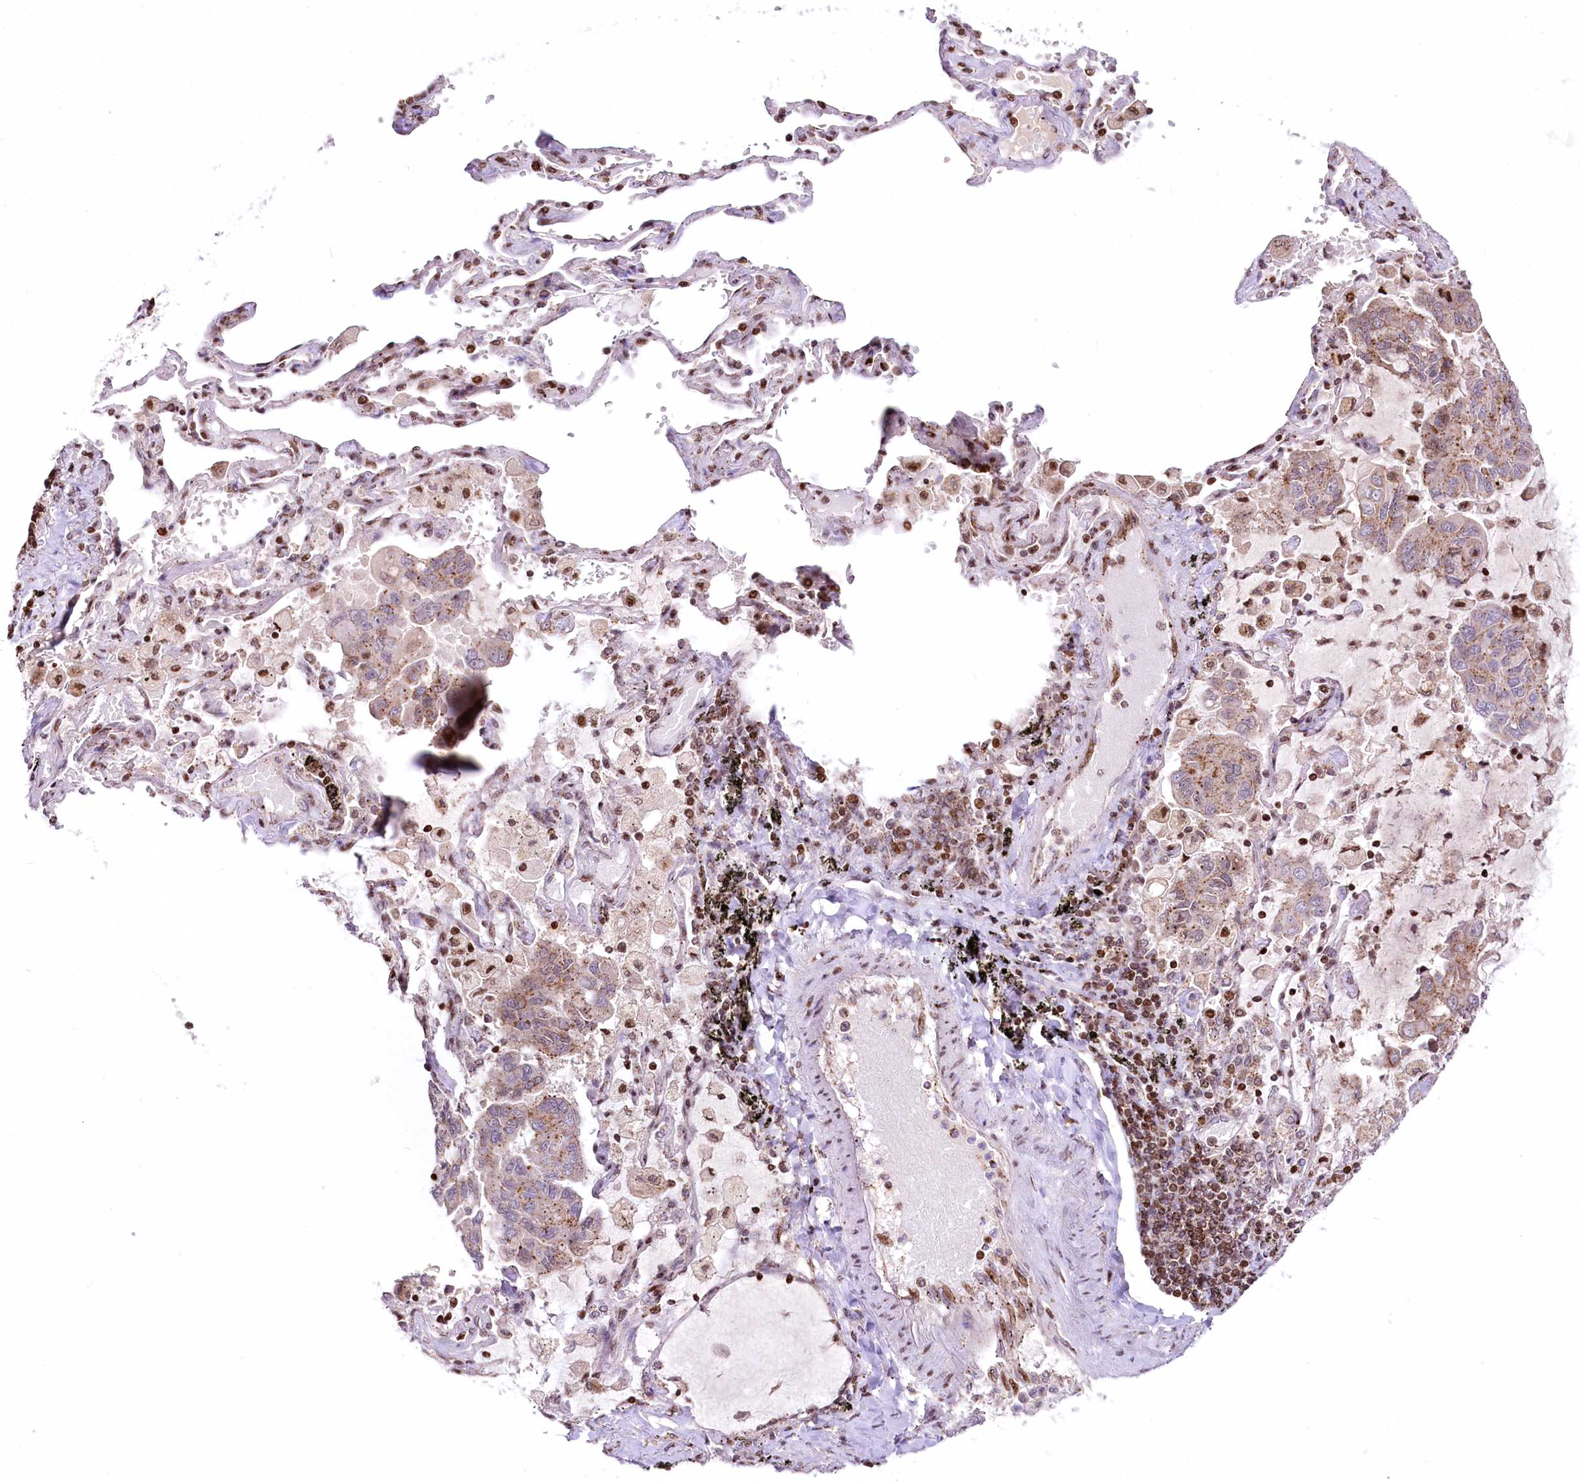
{"staining": {"intensity": "moderate", "quantity": "25%-75%", "location": "cytoplasmic/membranous"}, "tissue": "lung cancer", "cell_type": "Tumor cells", "image_type": "cancer", "snomed": [{"axis": "morphology", "description": "Adenocarcinoma, NOS"}, {"axis": "topography", "description": "Lung"}], "caption": "Lung cancer (adenocarcinoma) stained with IHC demonstrates moderate cytoplasmic/membranous positivity in about 25%-75% of tumor cells.", "gene": "ZFYVE27", "patient": {"sex": "male", "age": 64}}